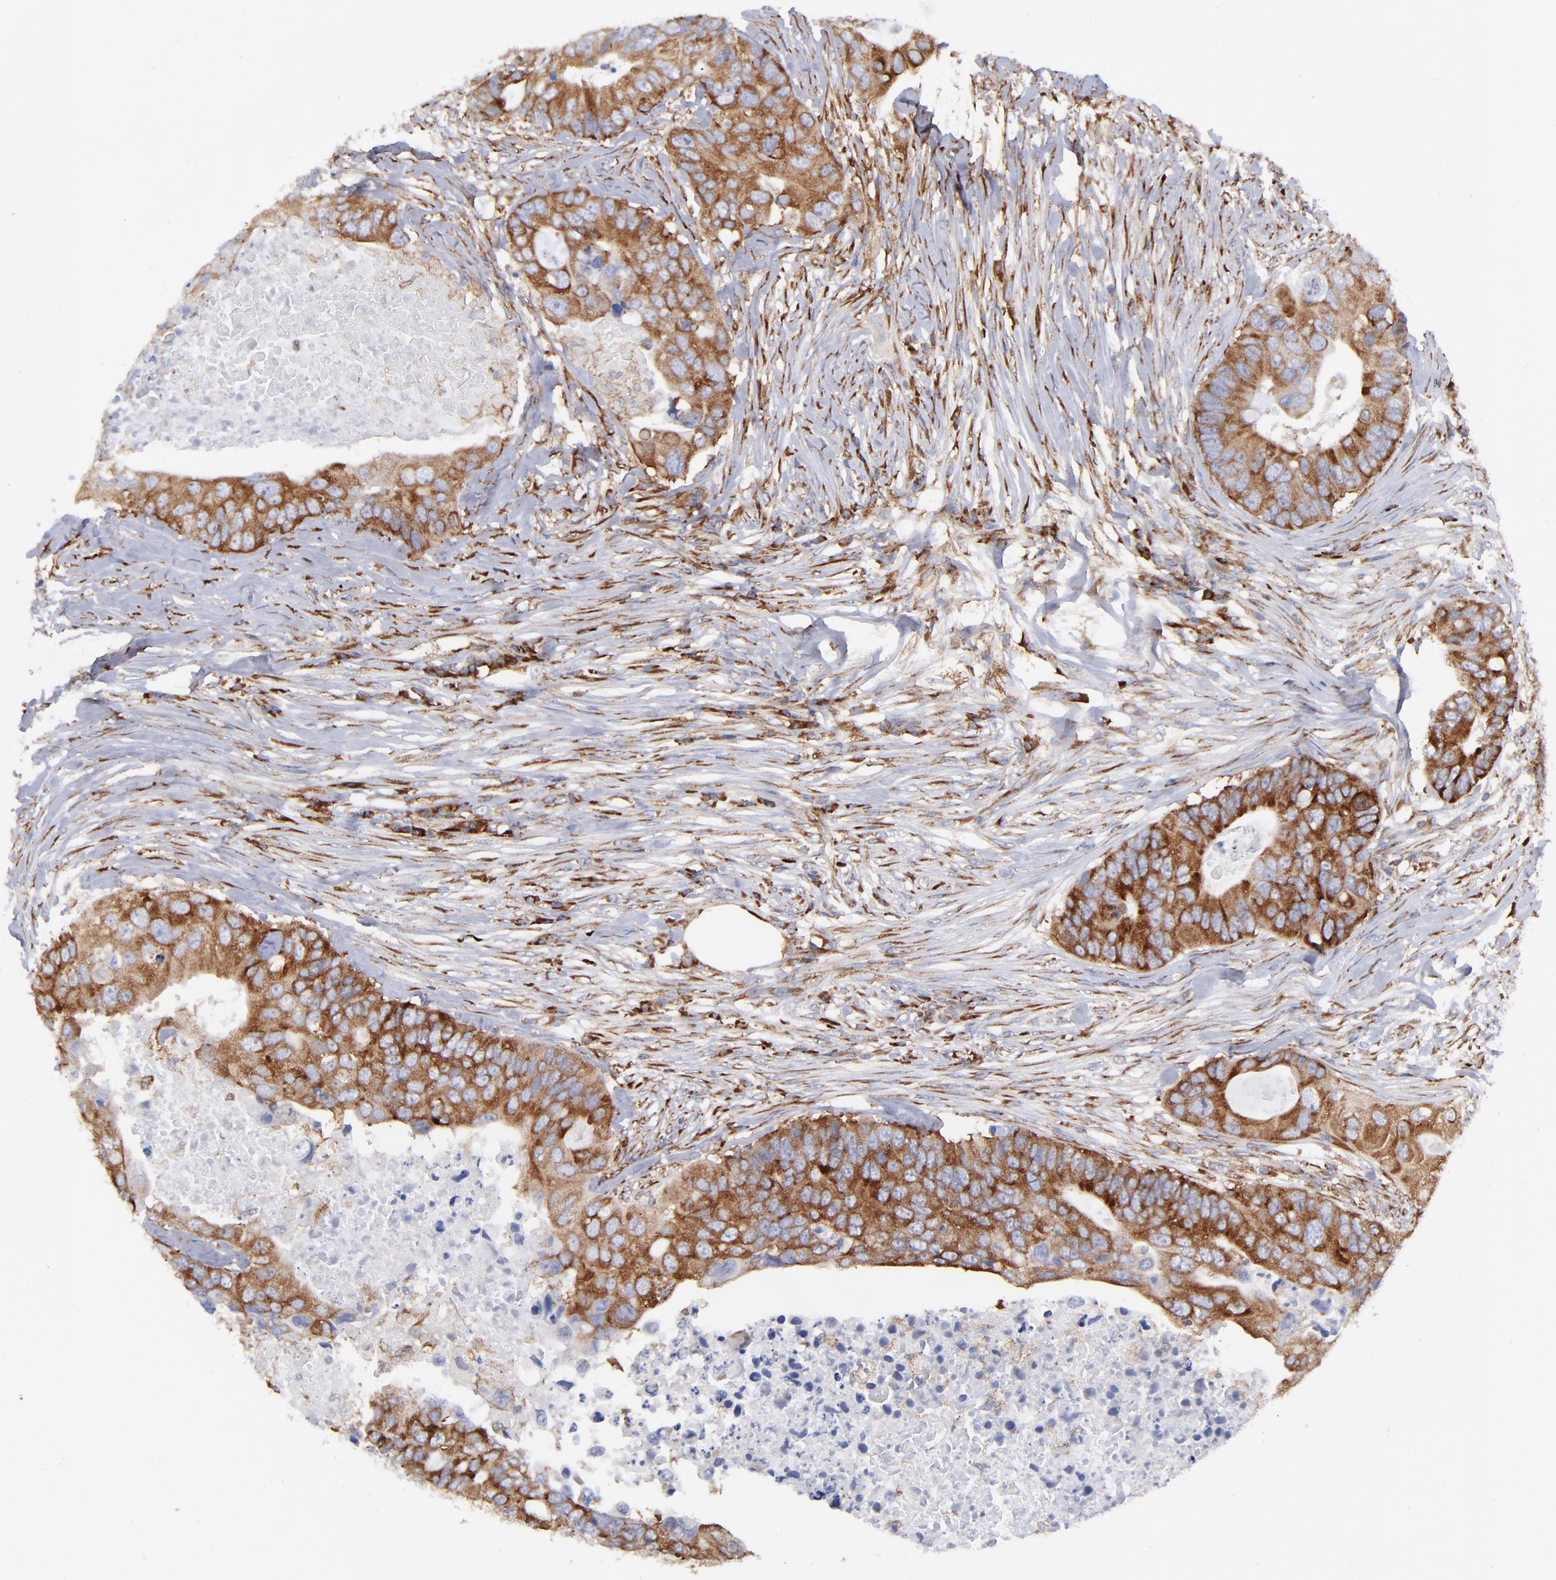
{"staining": {"intensity": "strong", "quantity": ">75%", "location": "cytoplasmic/membranous"}, "tissue": "colorectal cancer", "cell_type": "Tumor cells", "image_type": "cancer", "snomed": [{"axis": "morphology", "description": "Adenocarcinoma, NOS"}, {"axis": "topography", "description": "Colon"}], "caption": "Immunohistochemical staining of colorectal cancer displays strong cytoplasmic/membranous protein positivity in about >75% of tumor cells.", "gene": "EIF2AK2", "patient": {"sex": "male", "age": 71}}